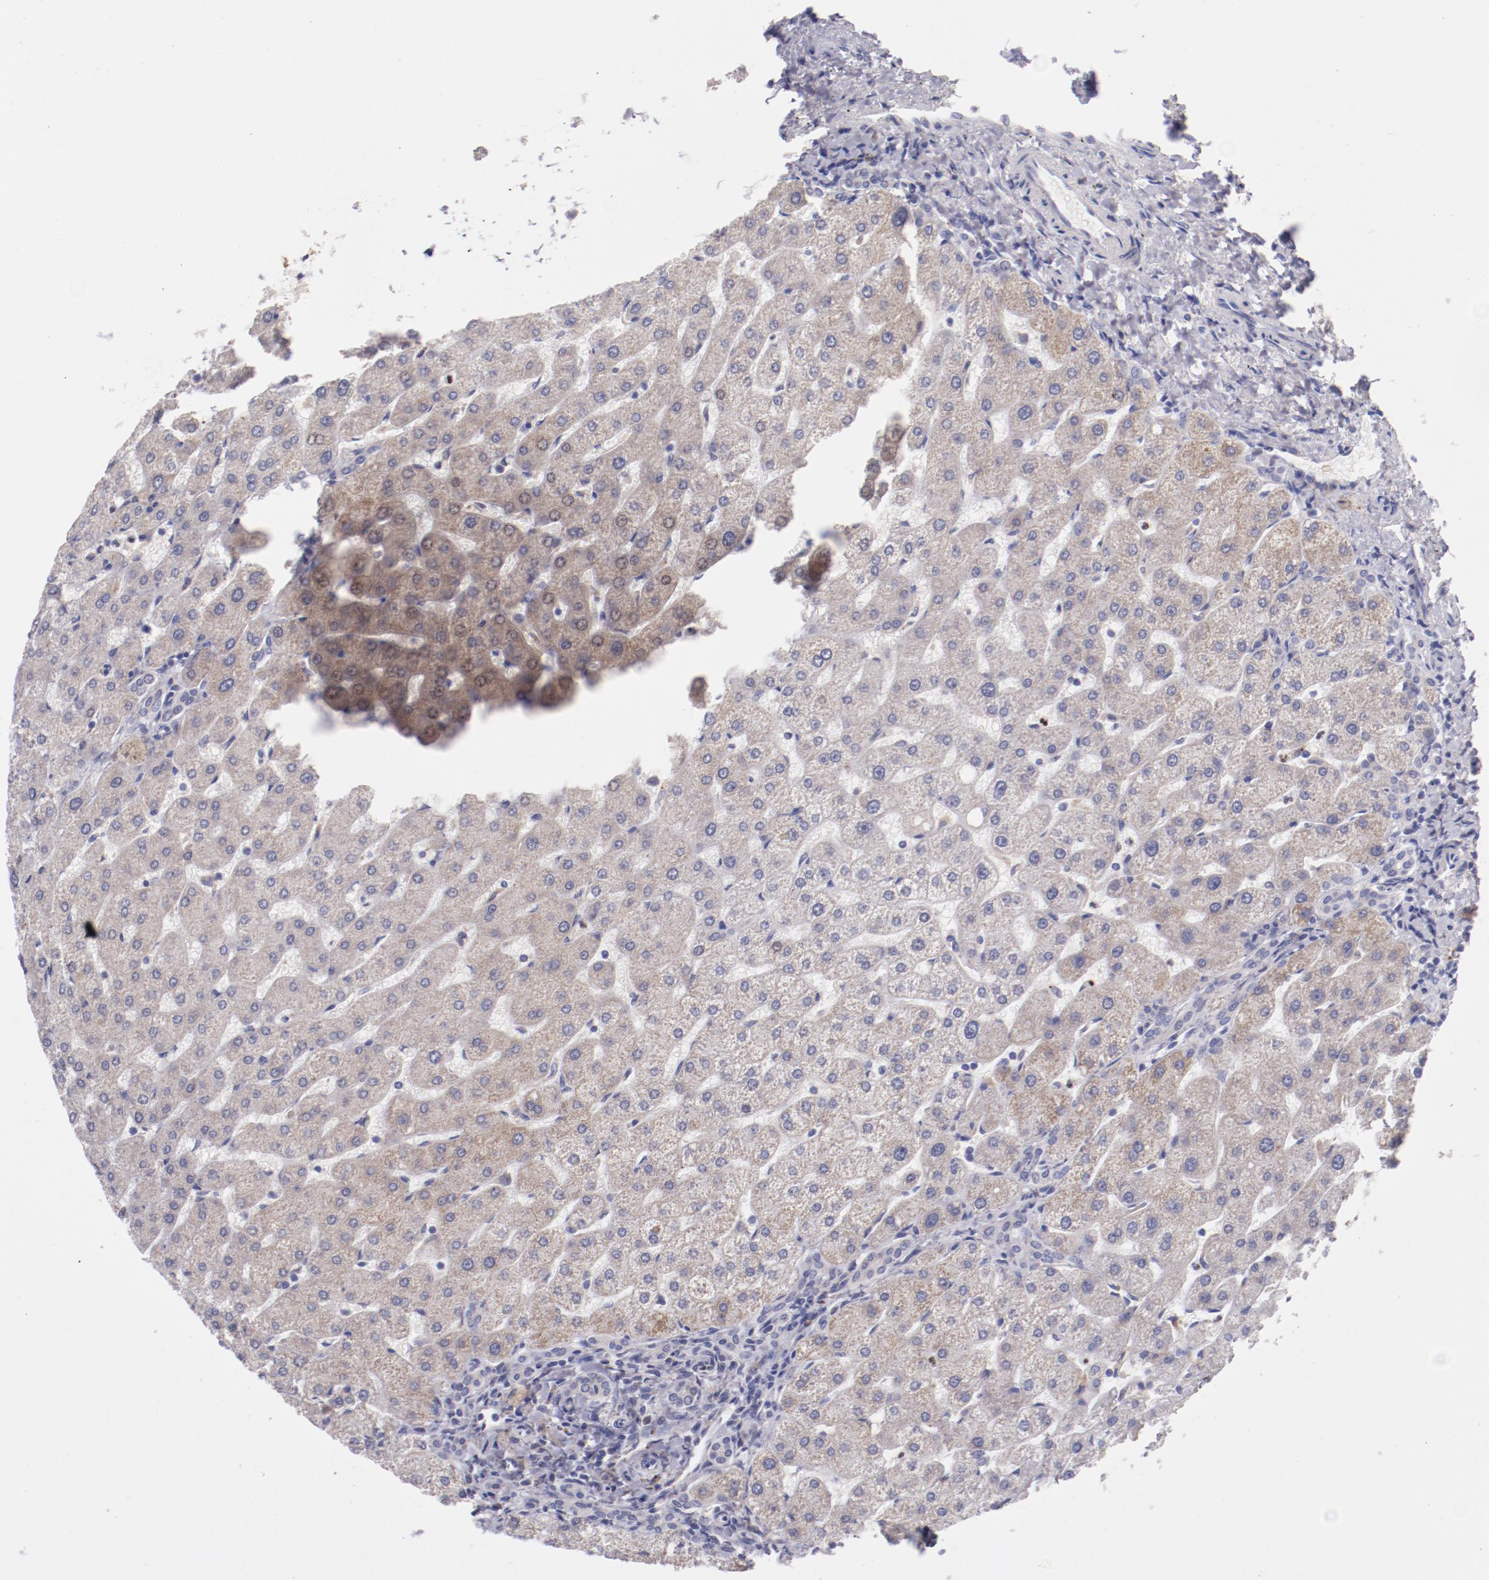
{"staining": {"intensity": "negative", "quantity": "none", "location": "none"}, "tissue": "liver", "cell_type": "Cholangiocytes", "image_type": "normal", "snomed": [{"axis": "morphology", "description": "Normal tissue, NOS"}, {"axis": "topography", "description": "Liver"}], "caption": "Immunohistochemistry micrograph of normal liver stained for a protein (brown), which demonstrates no expression in cholangiocytes. (DAB (3,3'-diaminobenzidine) IHC, high magnification).", "gene": "TRAF3", "patient": {"sex": "male", "age": 67}}